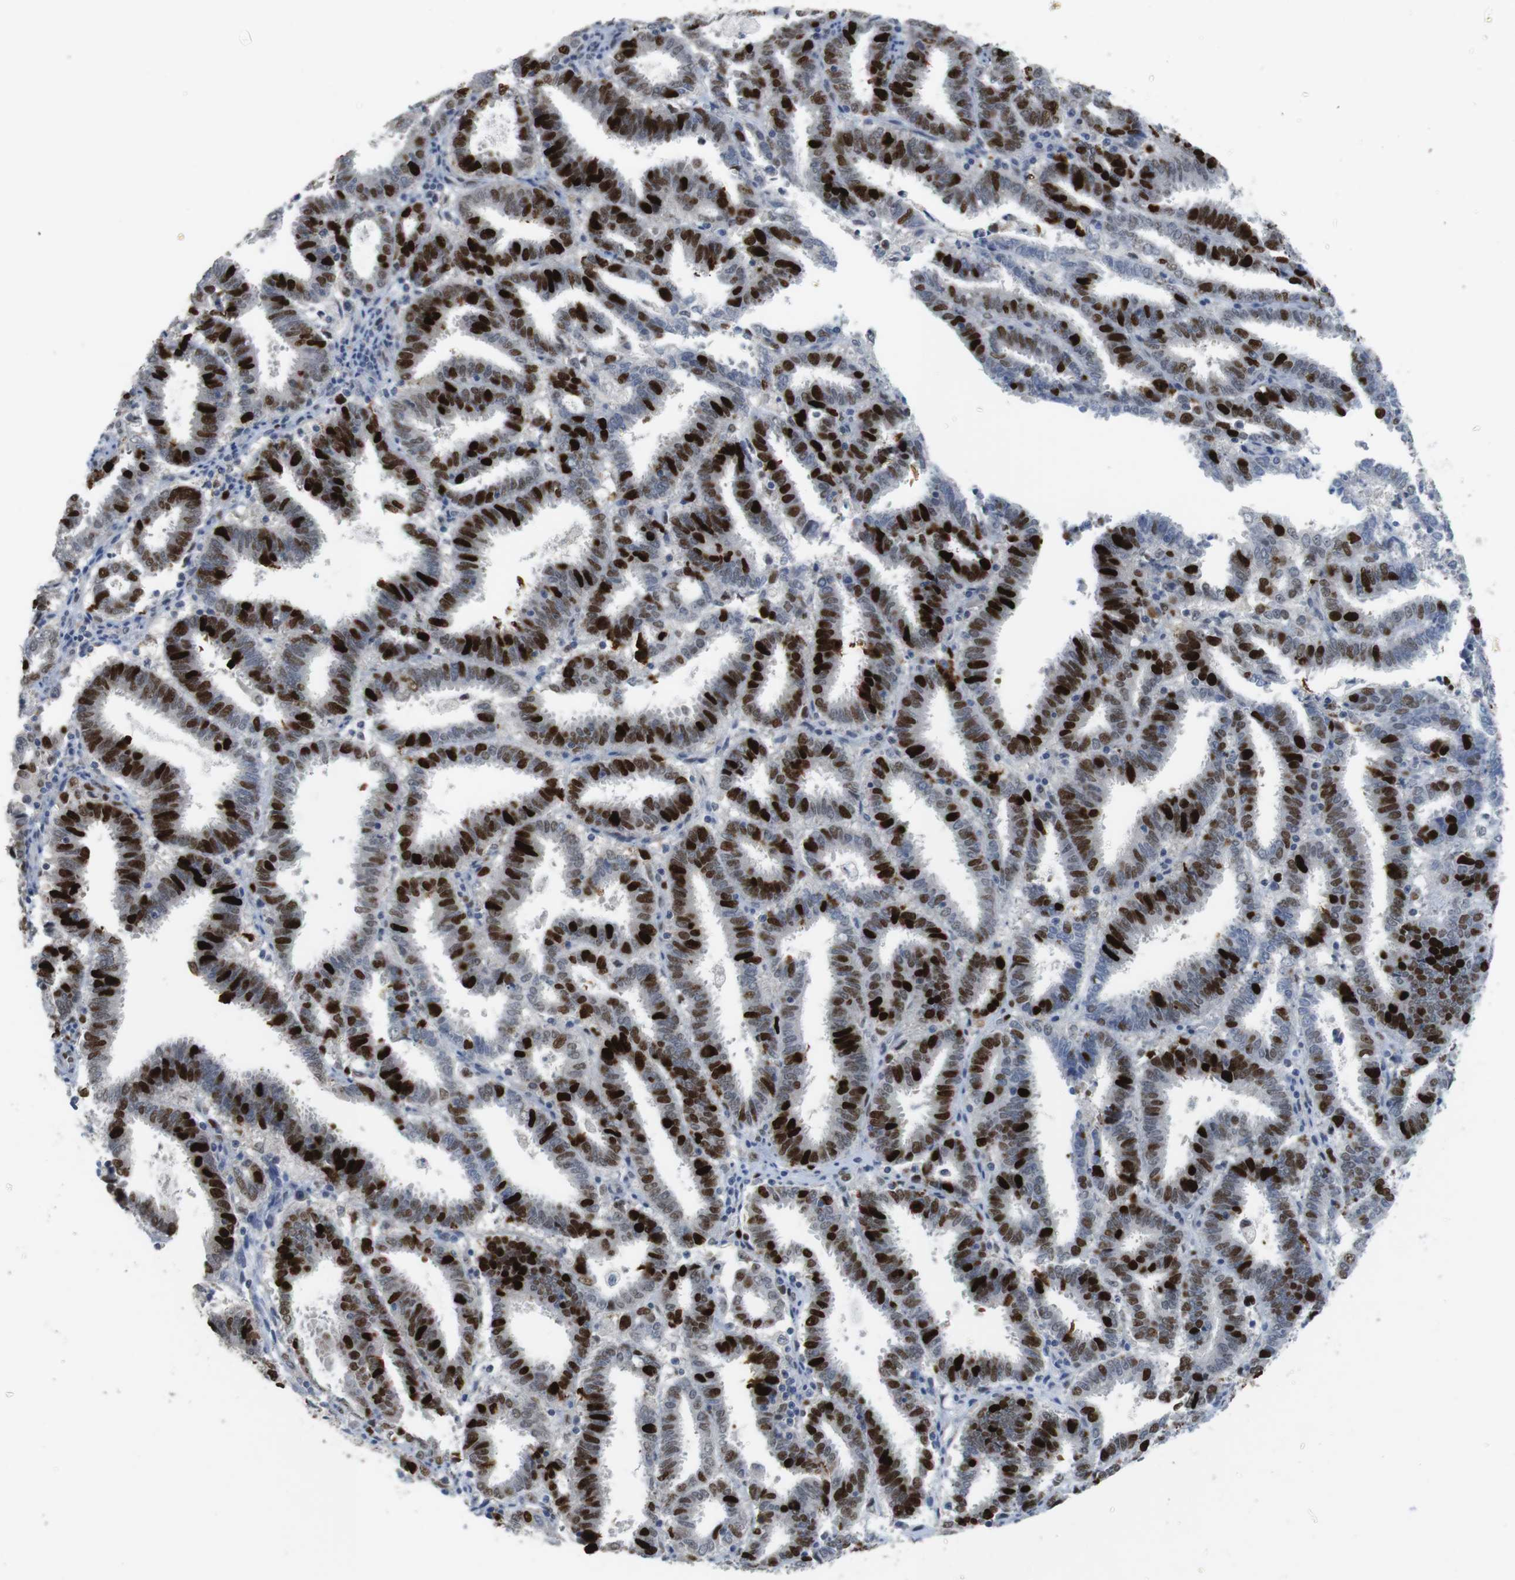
{"staining": {"intensity": "strong", "quantity": "25%-75%", "location": "nuclear"}, "tissue": "endometrial cancer", "cell_type": "Tumor cells", "image_type": "cancer", "snomed": [{"axis": "morphology", "description": "Adenocarcinoma, NOS"}, {"axis": "topography", "description": "Uterus"}], "caption": "Immunohistochemical staining of adenocarcinoma (endometrial) demonstrates strong nuclear protein positivity in about 25%-75% of tumor cells.", "gene": "KPNA2", "patient": {"sex": "female", "age": 83}}